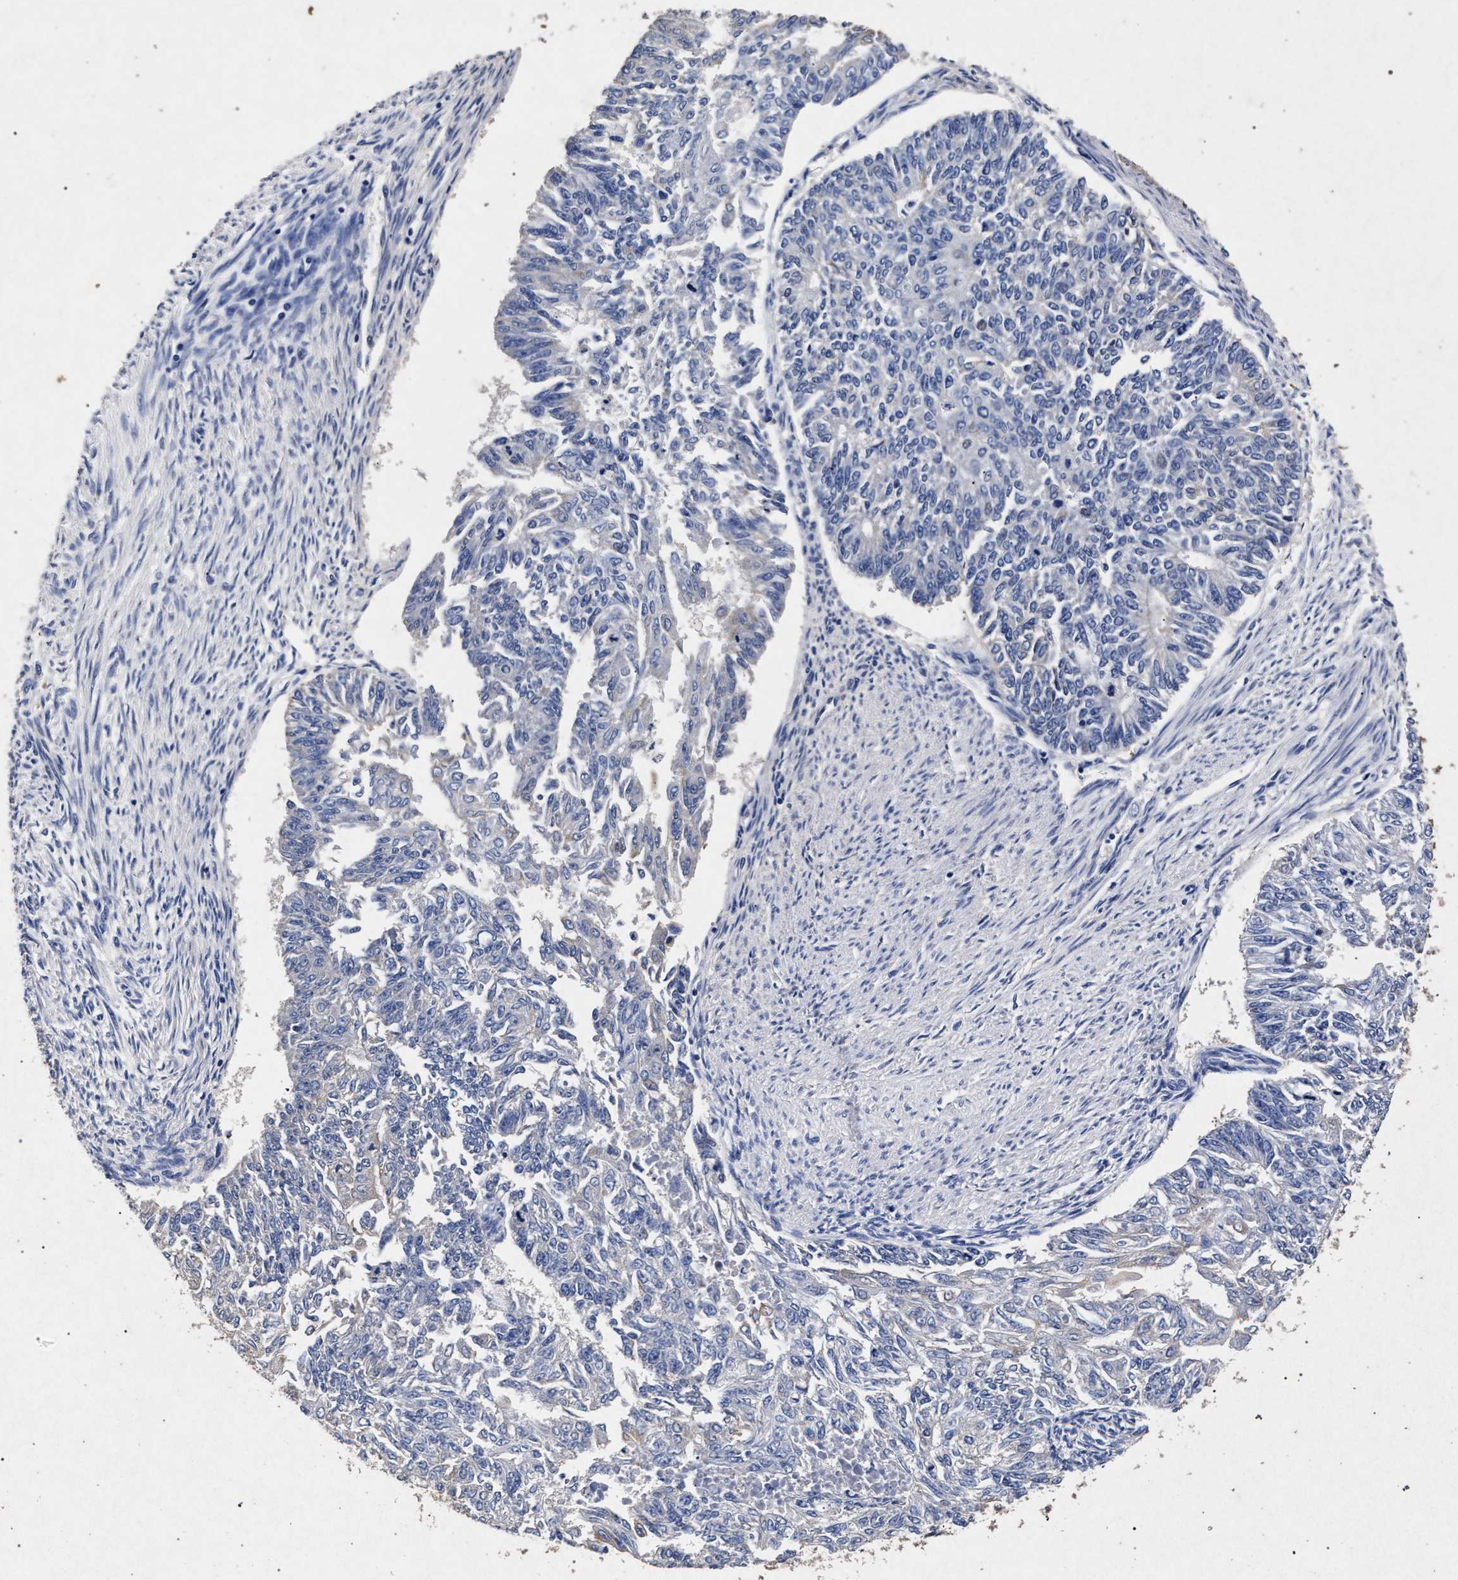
{"staining": {"intensity": "negative", "quantity": "none", "location": "none"}, "tissue": "endometrial cancer", "cell_type": "Tumor cells", "image_type": "cancer", "snomed": [{"axis": "morphology", "description": "Adenocarcinoma, NOS"}, {"axis": "topography", "description": "Endometrium"}], "caption": "Immunohistochemical staining of endometrial adenocarcinoma exhibits no significant positivity in tumor cells.", "gene": "ATP1A2", "patient": {"sex": "female", "age": 32}}